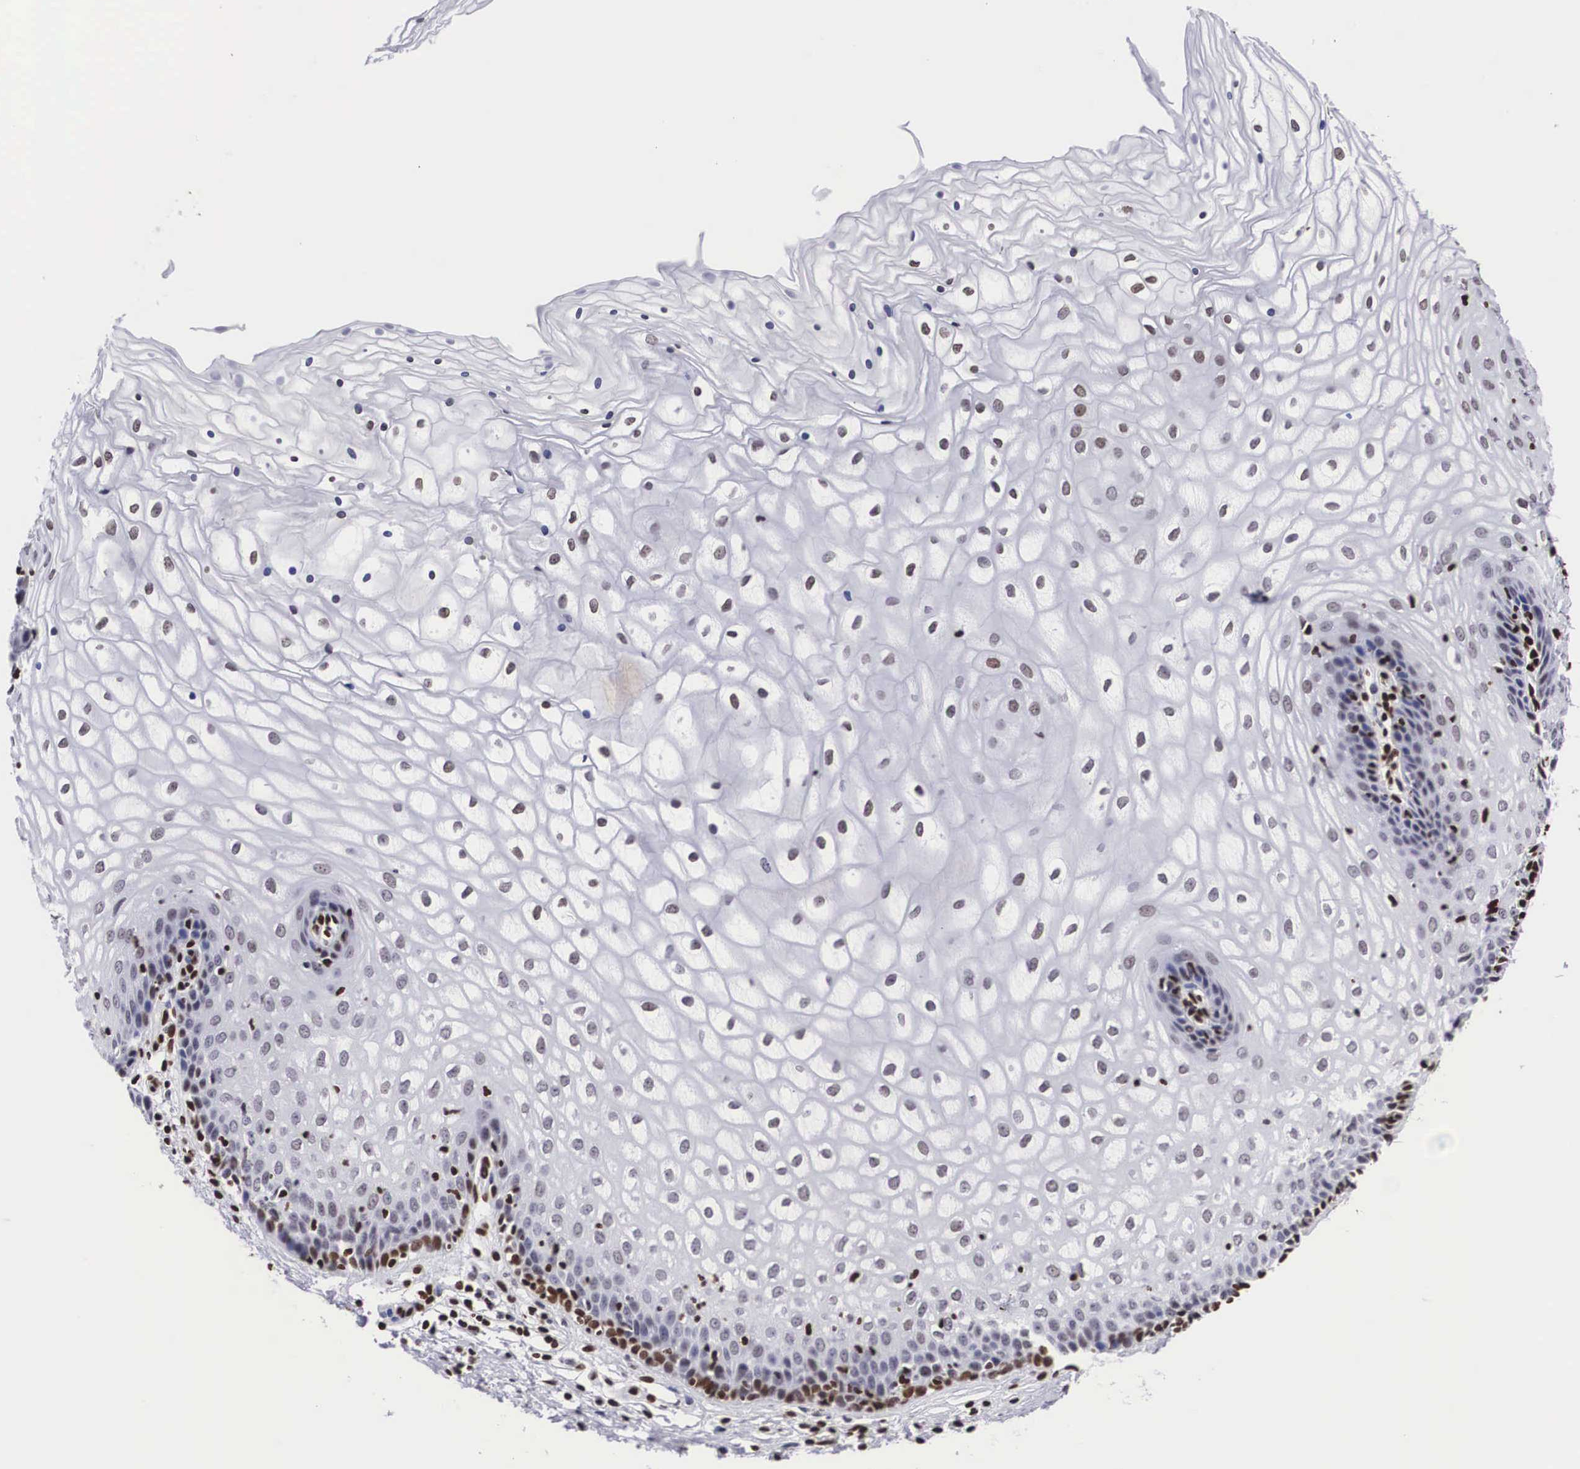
{"staining": {"intensity": "strong", "quantity": ">75%", "location": "nuclear"}, "tissue": "vagina", "cell_type": "Squamous epithelial cells", "image_type": "normal", "snomed": [{"axis": "morphology", "description": "Normal tissue, NOS"}, {"axis": "topography", "description": "Vagina"}], "caption": "An image of vagina stained for a protein exhibits strong nuclear brown staining in squamous epithelial cells. The staining is performed using DAB (3,3'-diaminobenzidine) brown chromogen to label protein expression. The nuclei are counter-stained blue using hematoxylin.", "gene": "MECP2", "patient": {"sex": "female", "age": 34}}